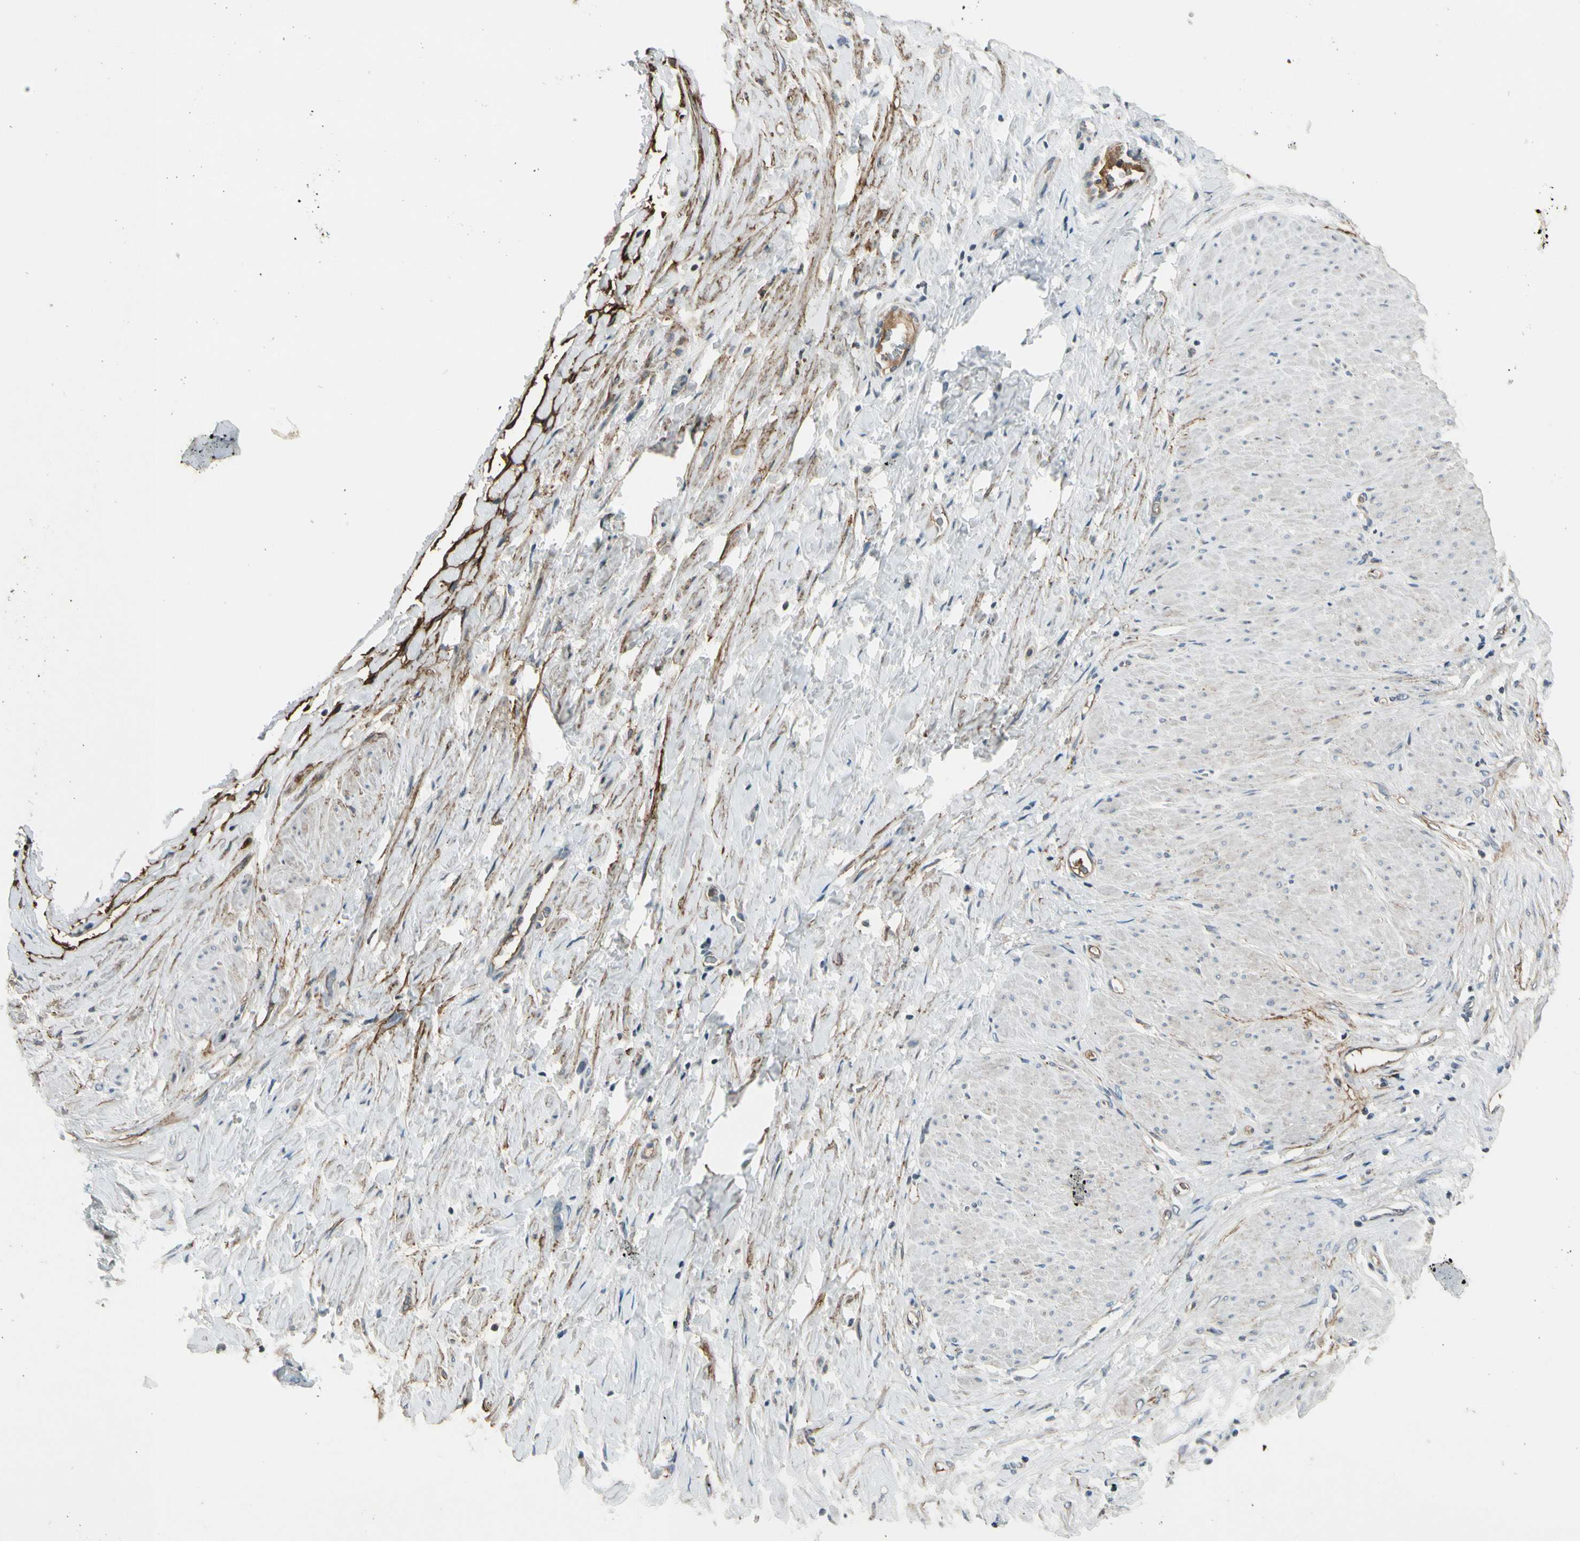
{"staining": {"intensity": "negative", "quantity": "none", "location": "none"}, "tissue": "stomach cancer", "cell_type": "Tumor cells", "image_type": "cancer", "snomed": [{"axis": "morphology", "description": "Adenocarcinoma, NOS"}, {"axis": "topography", "description": "Stomach"}], "caption": "Image shows no protein positivity in tumor cells of adenocarcinoma (stomach) tissue.", "gene": "PDPN", "patient": {"sex": "male", "age": 82}}